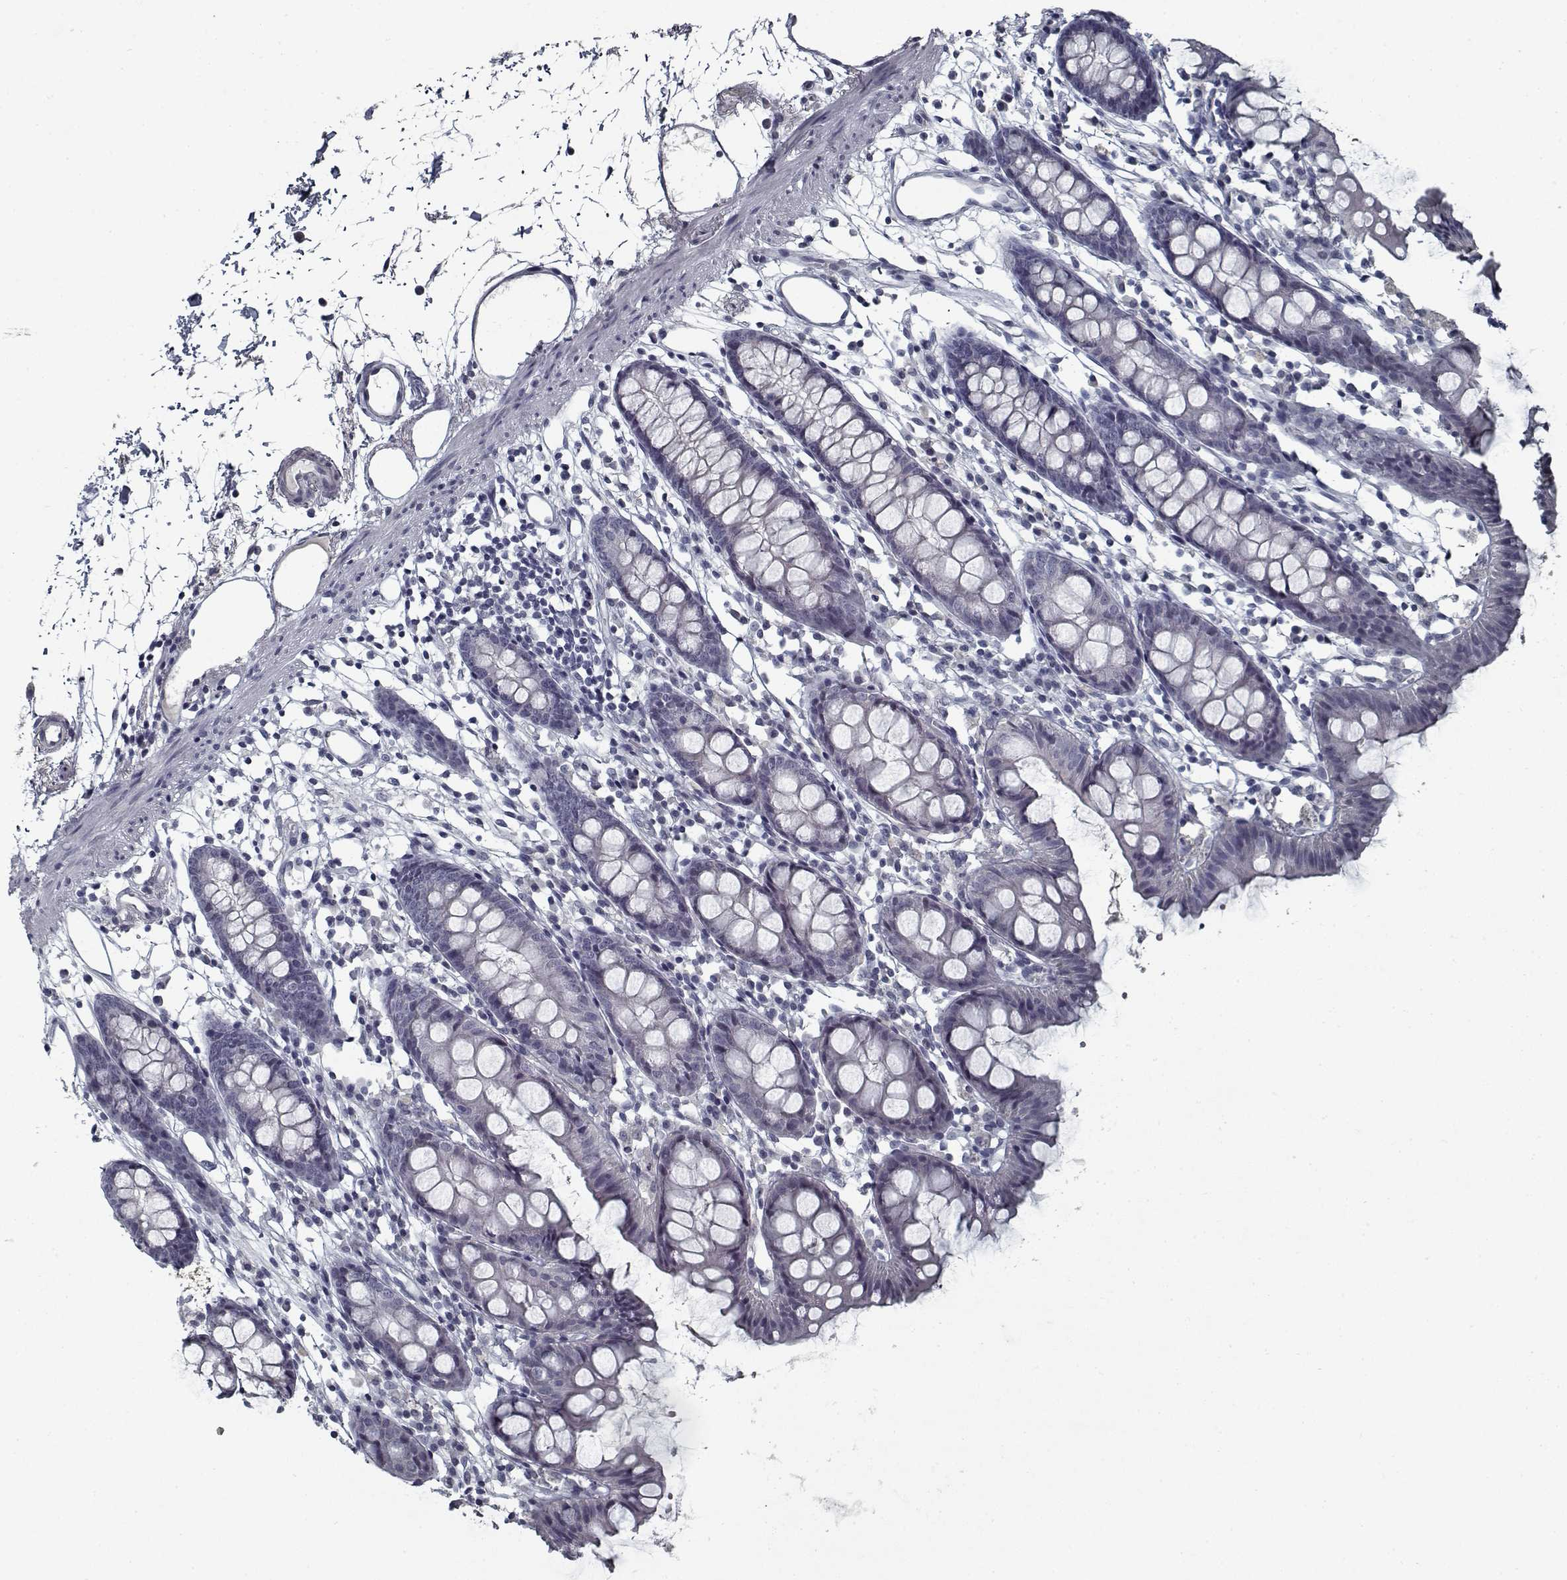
{"staining": {"intensity": "negative", "quantity": "none", "location": "none"}, "tissue": "colon", "cell_type": "Endothelial cells", "image_type": "normal", "snomed": [{"axis": "morphology", "description": "Normal tissue, NOS"}, {"axis": "topography", "description": "Colon"}], "caption": "This is a image of IHC staining of benign colon, which shows no staining in endothelial cells.", "gene": "GAD2", "patient": {"sex": "female", "age": 84}}